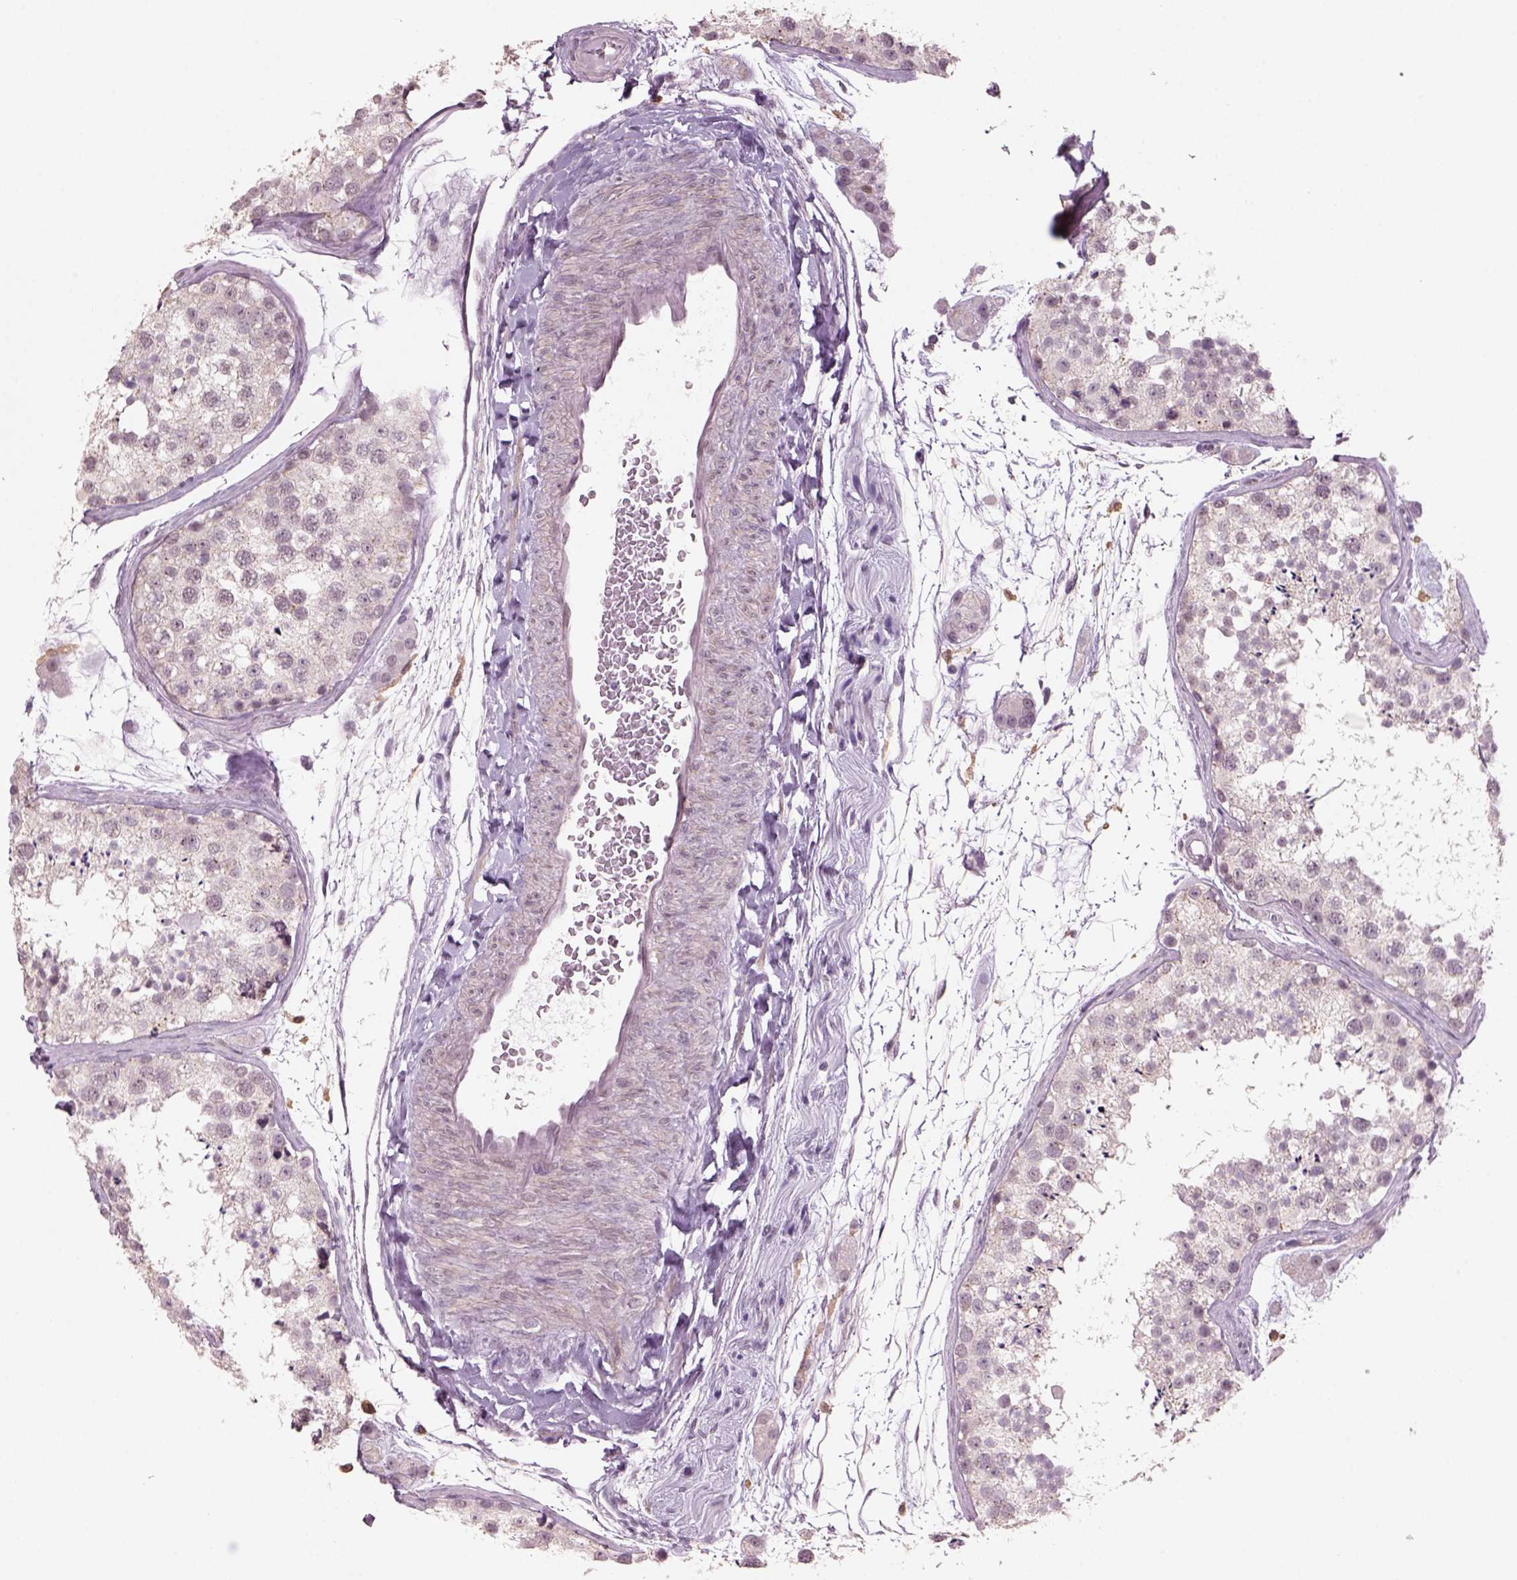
{"staining": {"intensity": "negative", "quantity": "none", "location": "none"}, "tissue": "testis", "cell_type": "Cells in seminiferous ducts", "image_type": "normal", "snomed": [{"axis": "morphology", "description": "Normal tissue, NOS"}, {"axis": "topography", "description": "Testis"}], "caption": "High magnification brightfield microscopy of unremarkable testis stained with DAB (brown) and counterstained with hematoxylin (blue): cells in seminiferous ducts show no significant expression.", "gene": "NAT8B", "patient": {"sex": "male", "age": 41}}